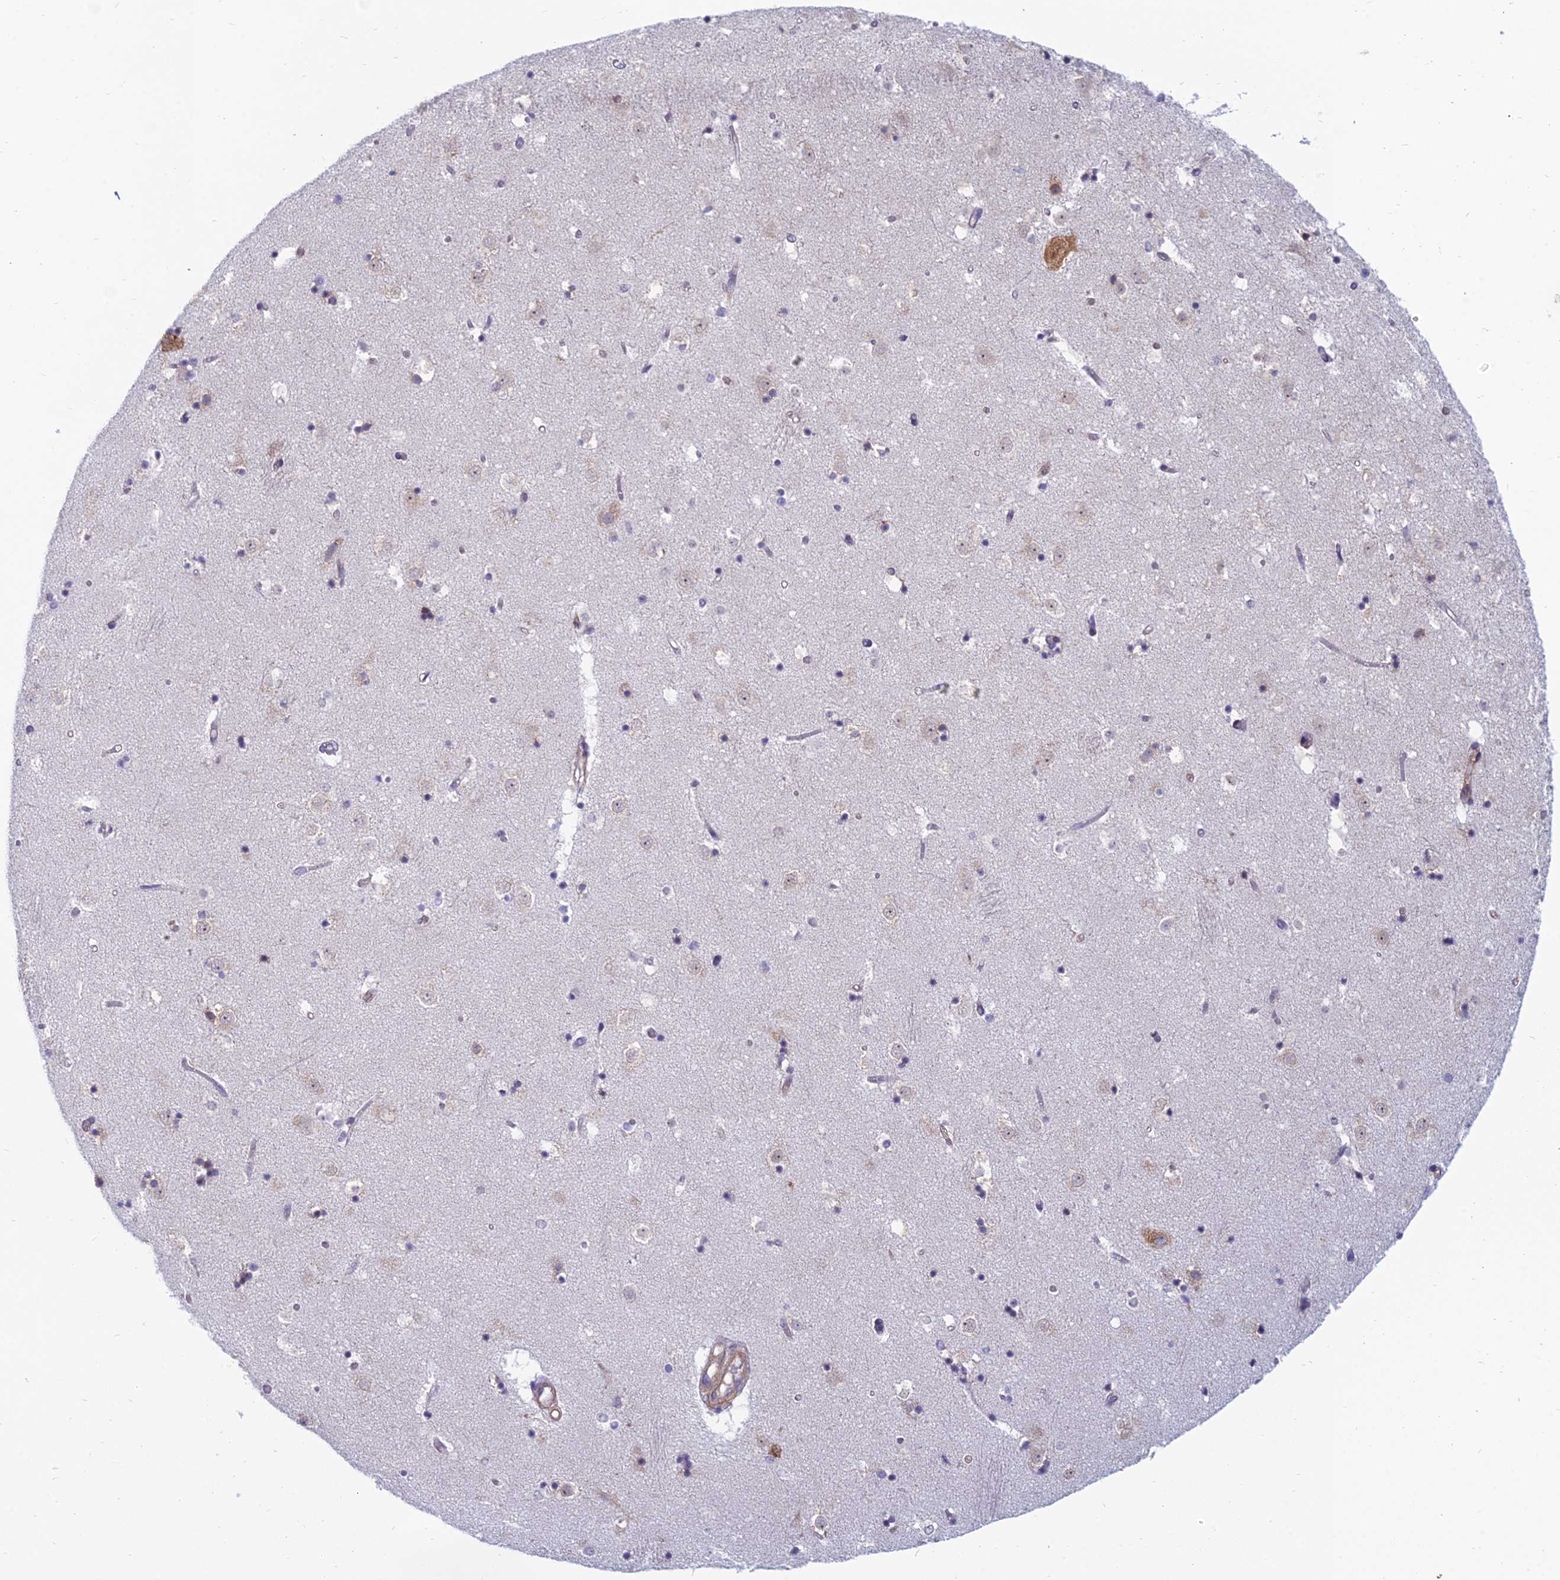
{"staining": {"intensity": "weak", "quantity": "<25%", "location": "cytoplasmic/membranous"}, "tissue": "caudate", "cell_type": "Glial cells", "image_type": "normal", "snomed": [{"axis": "morphology", "description": "Normal tissue, NOS"}, {"axis": "topography", "description": "Lateral ventricle wall"}], "caption": "The photomicrograph demonstrates no significant staining in glial cells of caudate.", "gene": "TXLNA", "patient": {"sex": "female", "age": 52}}